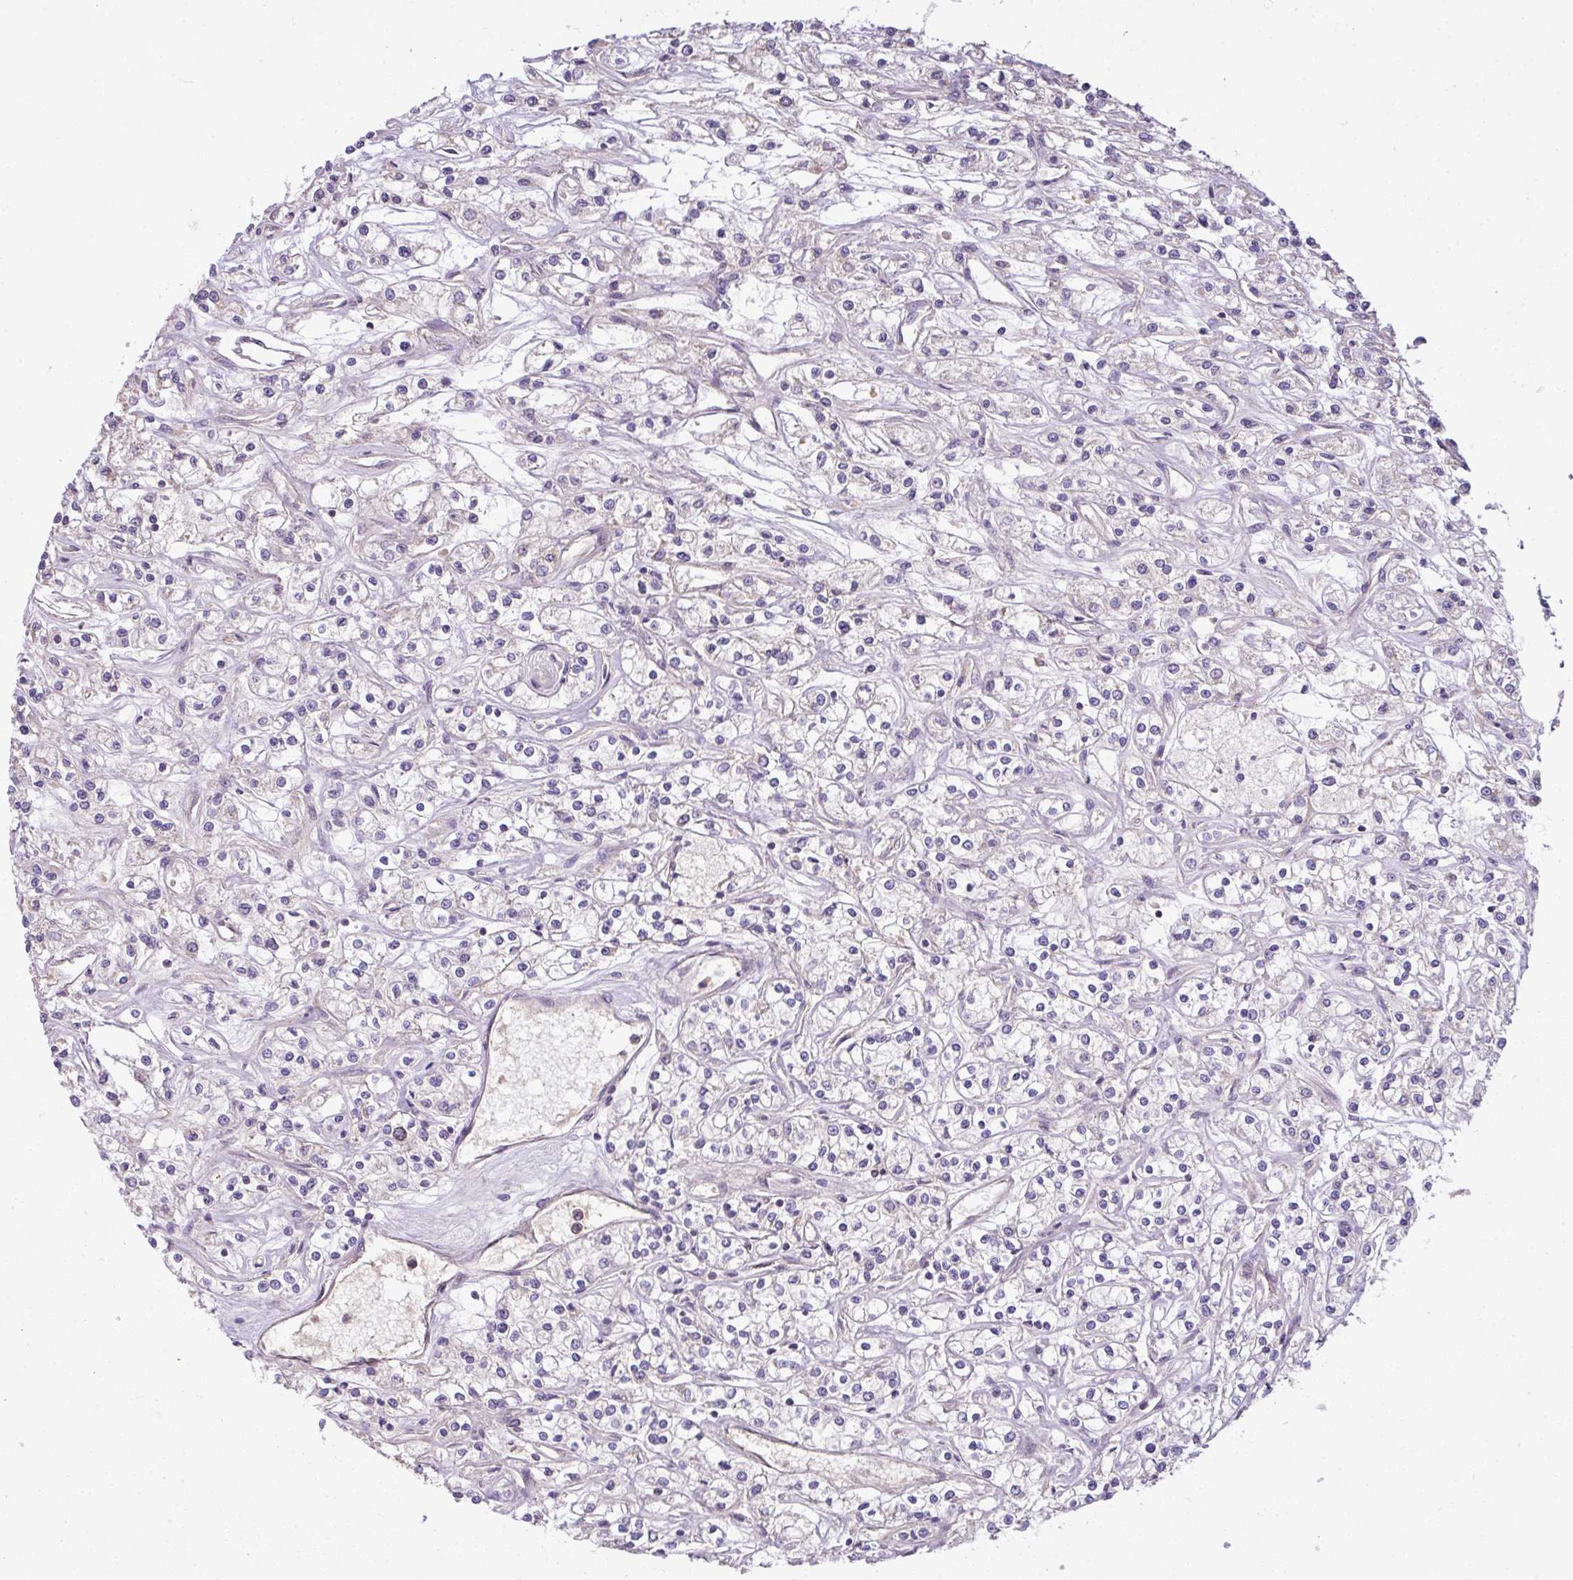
{"staining": {"intensity": "negative", "quantity": "none", "location": "none"}, "tissue": "renal cancer", "cell_type": "Tumor cells", "image_type": "cancer", "snomed": [{"axis": "morphology", "description": "Adenocarcinoma, NOS"}, {"axis": "topography", "description": "Kidney"}], "caption": "Human adenocarcinoma (renal) stained for a protein using immunohistochemistry reveals no positivity in tumor cells.", "gene": "VENTX", "patient": {"sex": "female", "age": 59}}